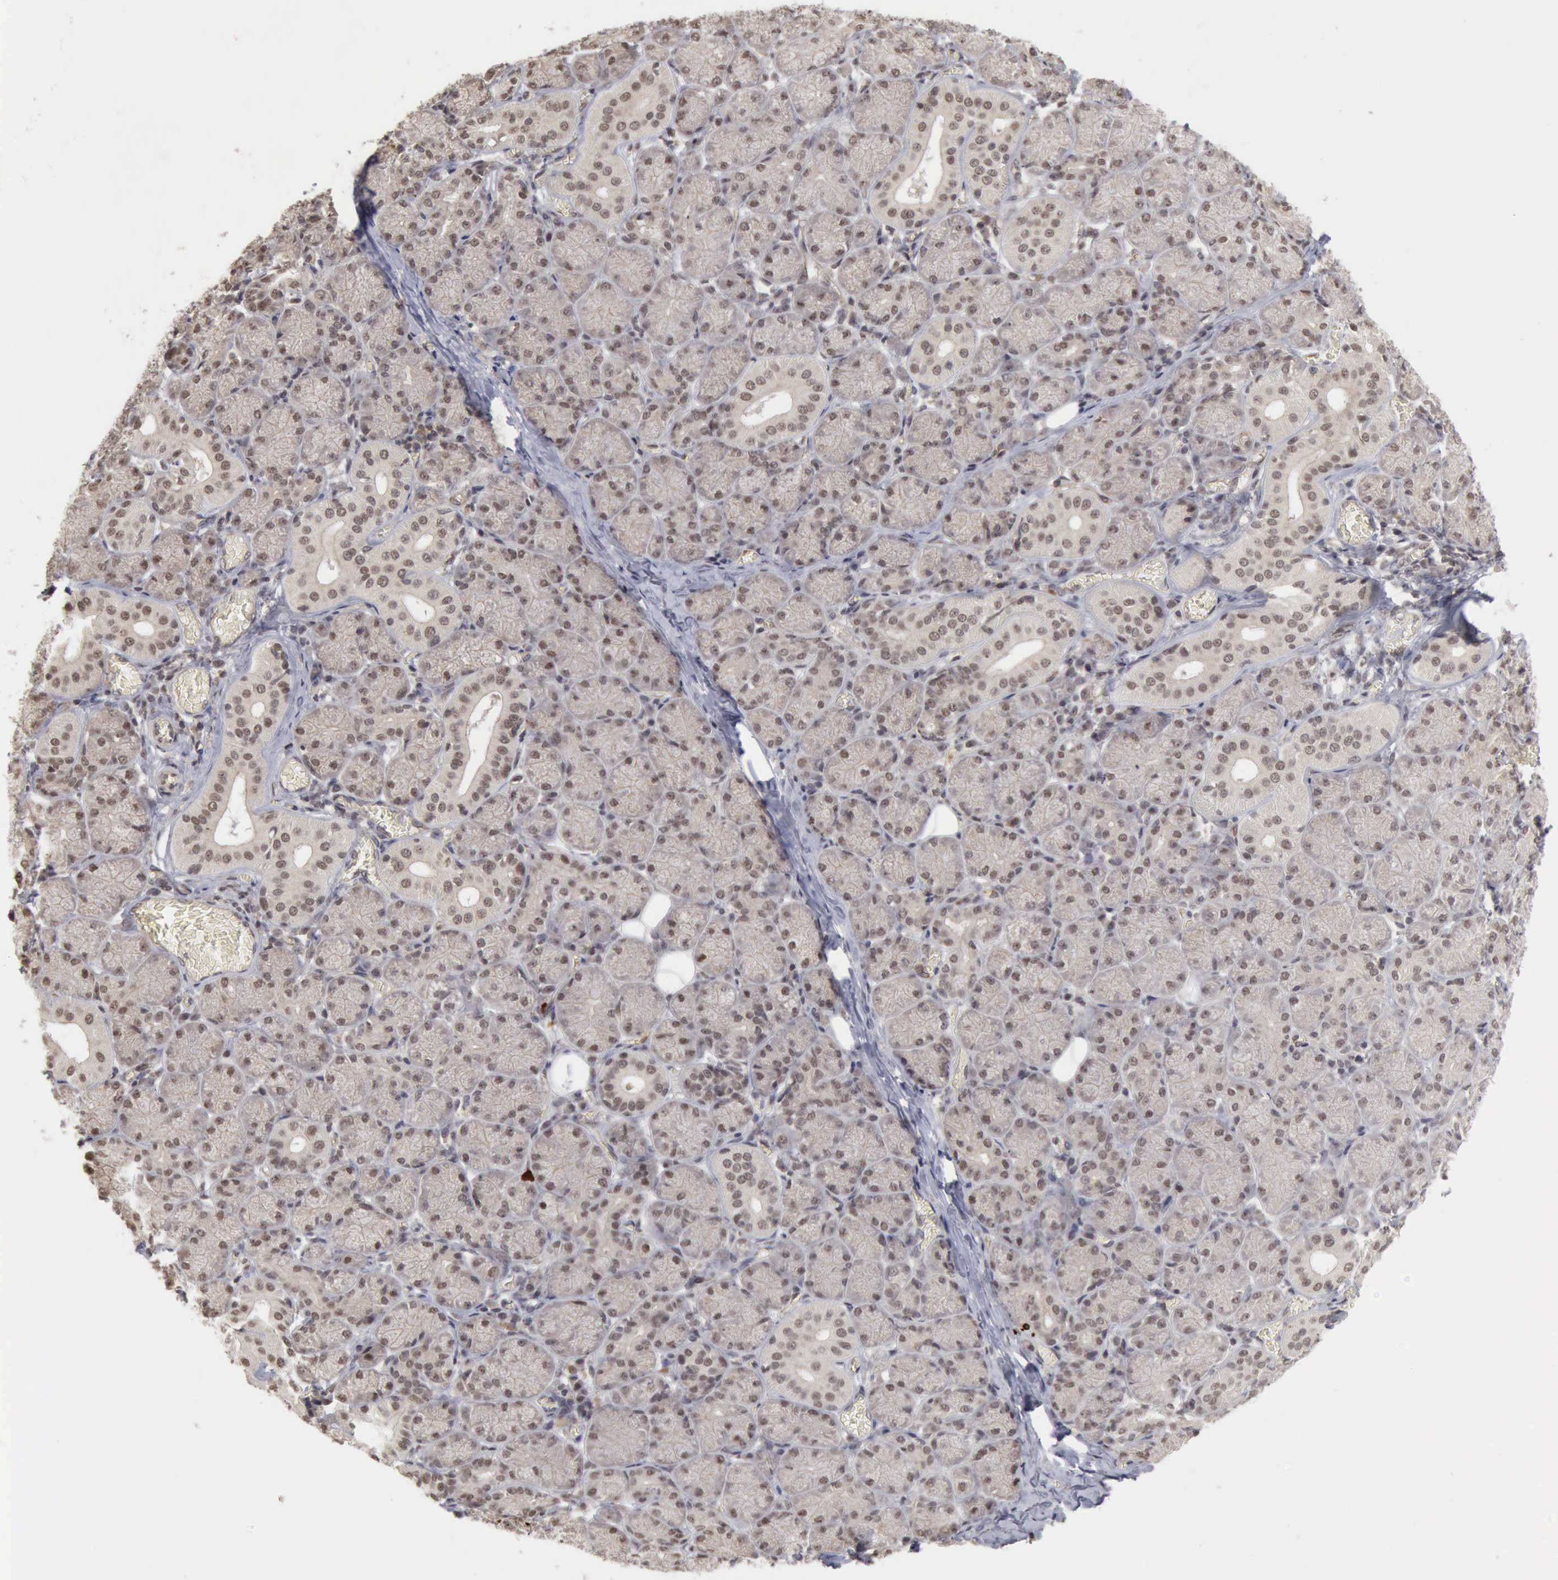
{"staining": {"intensity": "weak", "quantity": ">75%", "location": "cytoplasmic/membranous,nuclear"}, "tissue": "salivary gland", "cell_type": "Glandular cells", "image_type": "normal", "snomed": [{"axis": "morphology", "description": "Normal tissue, NOS"}, {"axis": "topography", "description": "Salivary gland"}], "caption": "This is a histology image of immunohistochemistry staining of normal salivary gland, which shows weak positivity in the cytoplasmic/membranous,nuclear of glandular cells.", "gene": "CDKN2A", "patient": {"sex": "female", "age": 24}}